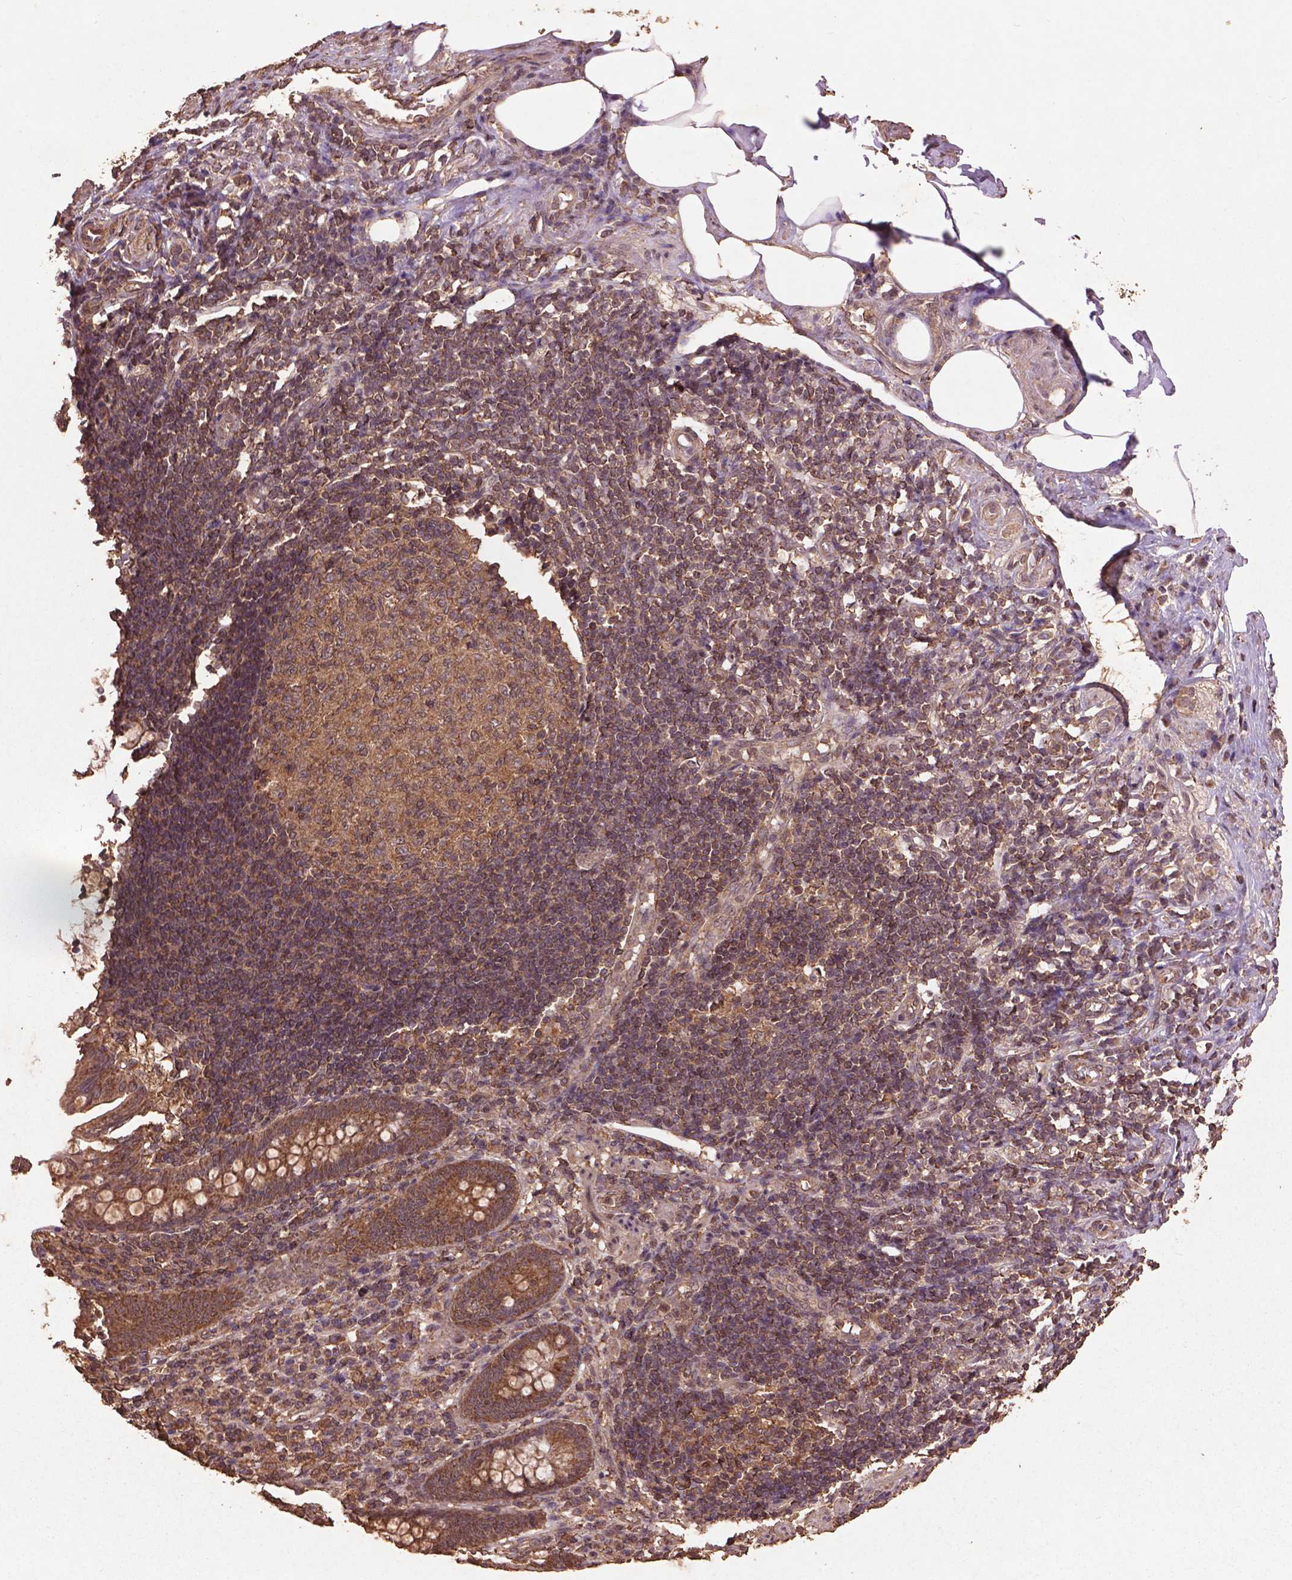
{"staining": {"intensity": "moderate", "quantity": ">75%", "location": "cytoplasmic/membranous"}, "tissue": "appendix", "cell_type": "Glandular cells", "image_type": "normal", "snomed": [{"axis": "morphology", "description": "Normal tissue, NOS"}, {"axis": "topography", "description": "Appendix"}], "caption": "Brown immunohistochemical staining in unremarkable appendix shows moderate cytoplasmic/membranous expression in approximately >75% of glandular cells.", "gene": "BABAM1", "patient": {"sex": "female", "age": 57}}